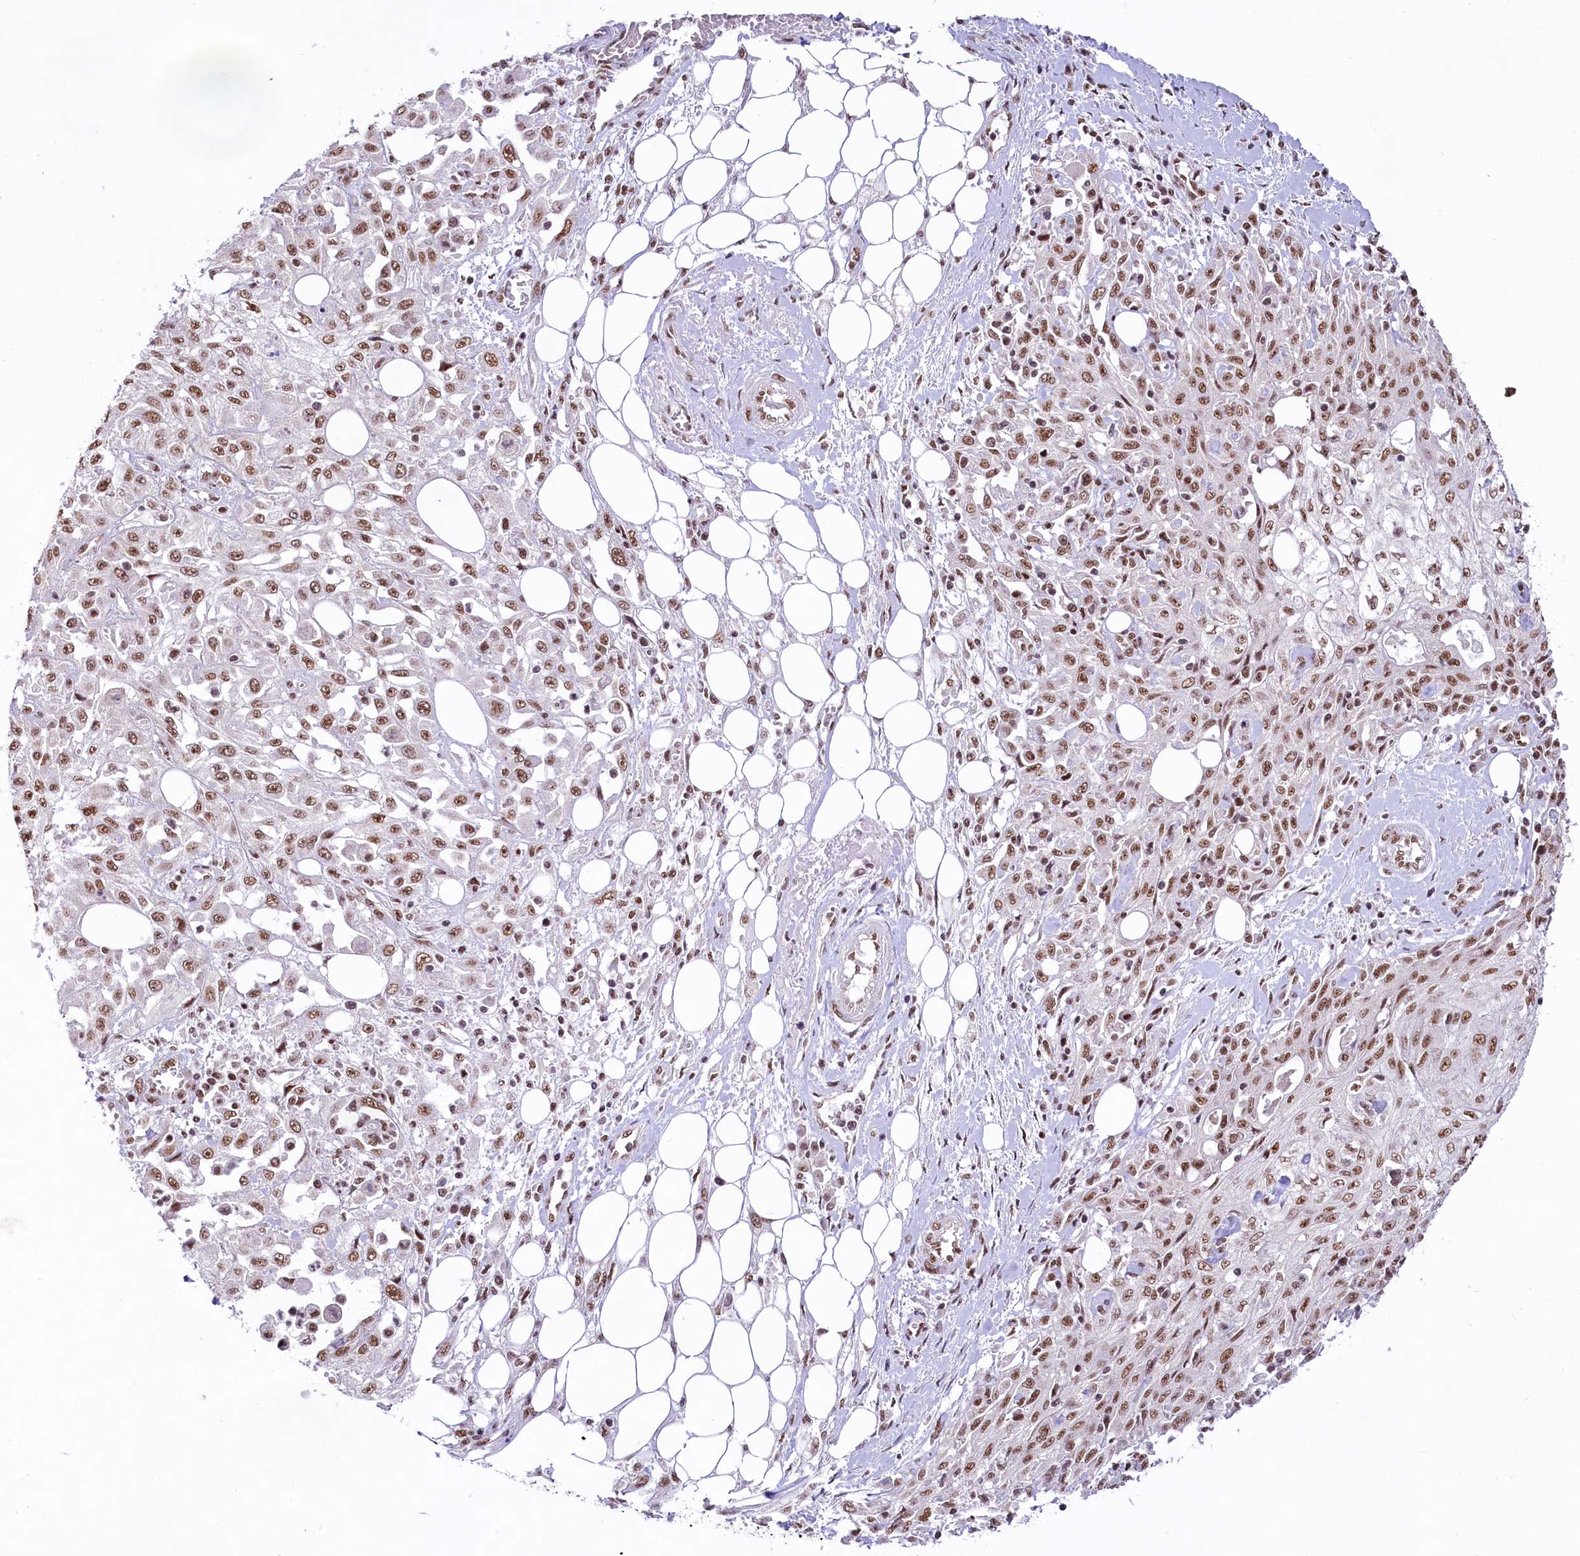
{"staining": {"intensity": "moderate", "quantity": ">75%", "location": "nuclear"}, "tissue": "skin cancer", "cell_type": "Tumor cells", "image_type": "cancer", "snomed": [{"axis": "morphology", "description": "Squamous cell carcinoma, NOS"}, {"axis": "morphology", "description": "Squamous cell carcinoma, metastatic, NOS"}, {"axis": "topography", "description": "Skin"}, {"axis": "topography", "description": "Lymph node"}], "caption": "Squamous cell carcinoma (skin) stained with immunohistochemistry (IHC) reveals moderate nuclear positivity in approximately >75% of tumor cells.", "gene": "HIRA", "patient": {"sex": "male", "age": 75}}